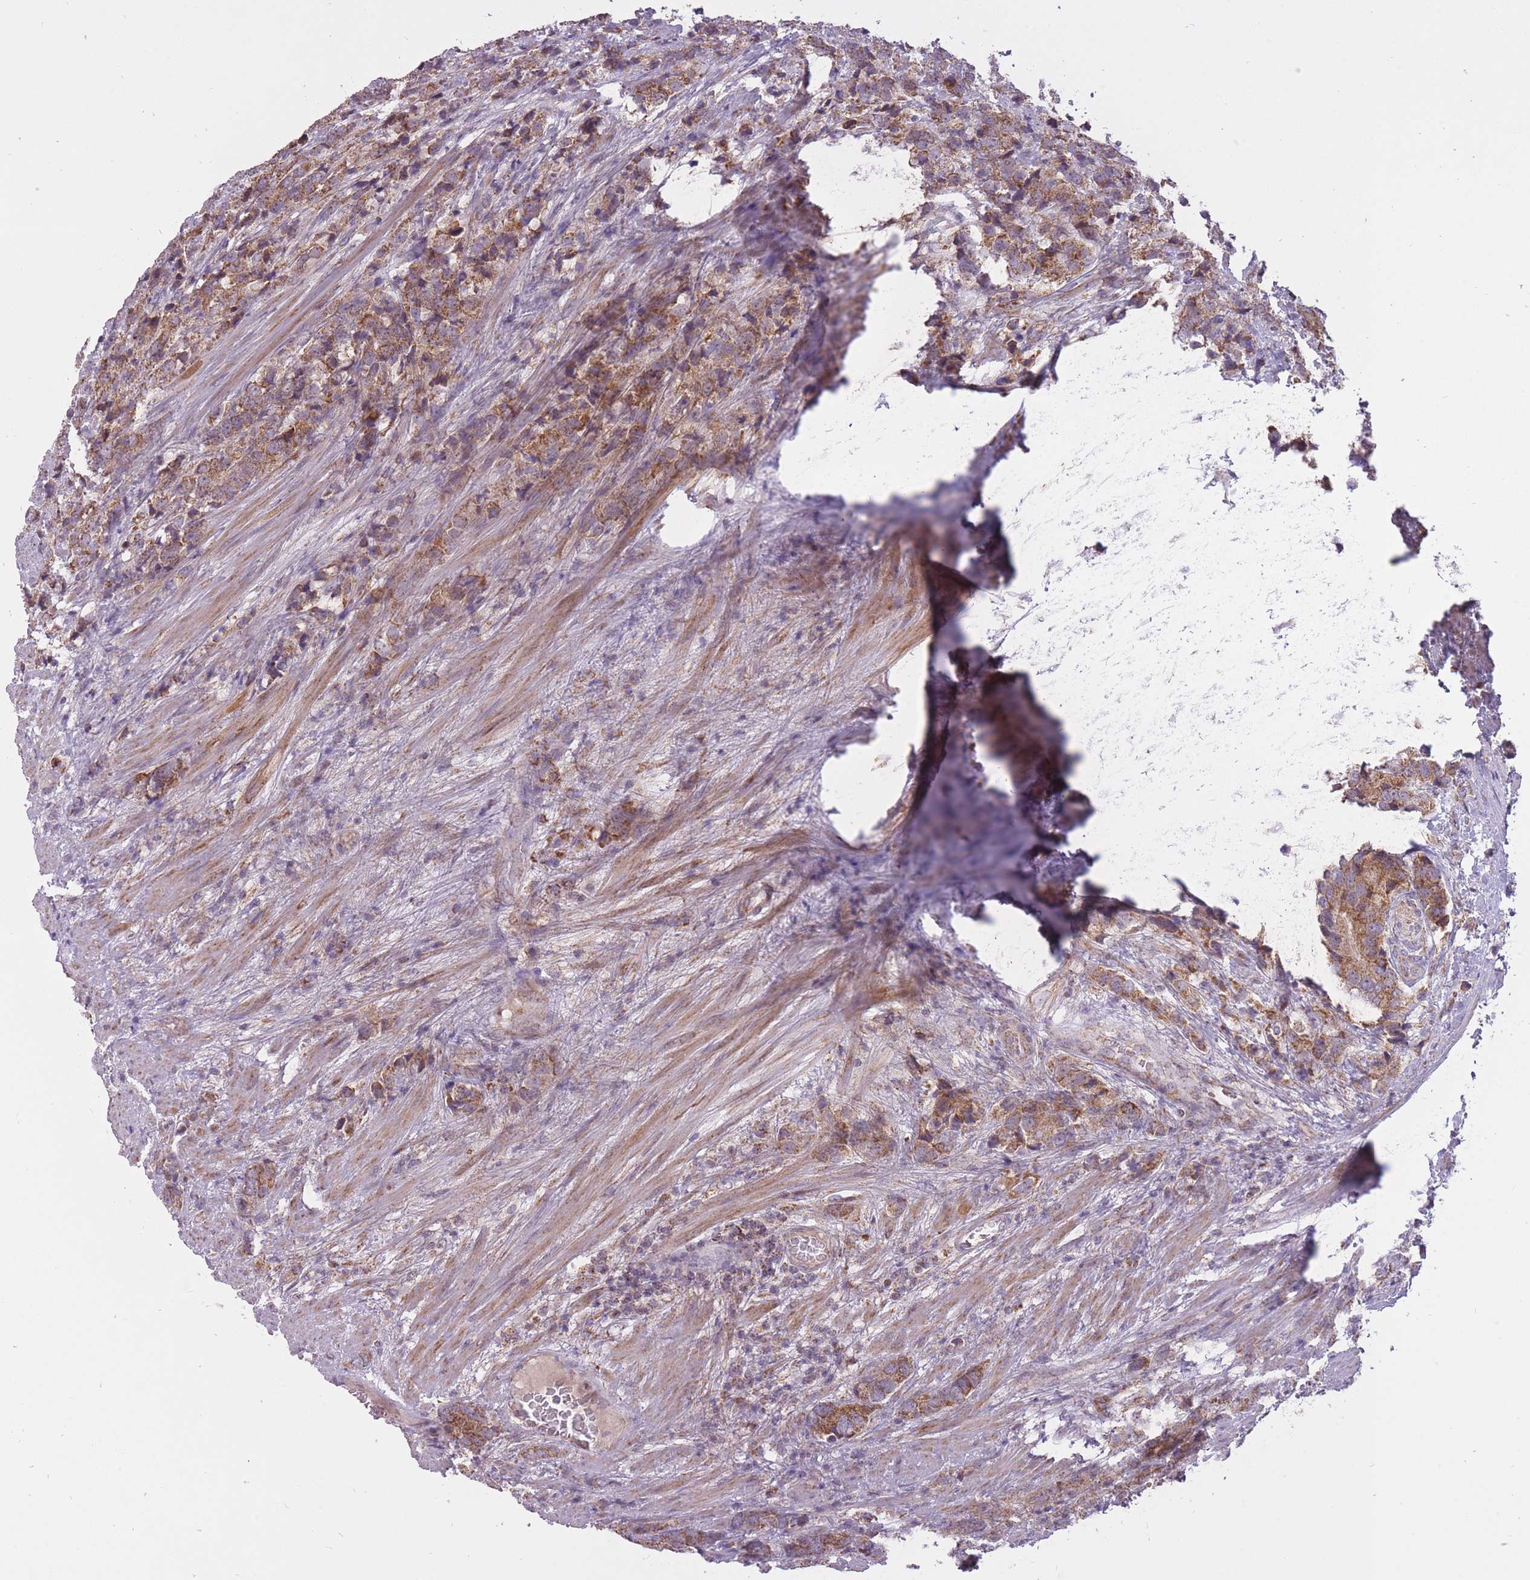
{"staining": {"intensity": "moderate", "quantity": "<25%", "location": "cytoplasmic/membranous"}, "tissue": "prostate cancer", "cell_type": "Tumor cells", "image_type": "cancer", "snomed": [{"axis": "morphology", "description": "Adenocarcinoma, High grade"}, {"axis": "topography", "description": "Prostate"}], "caption": "Brown immunohistochemical staining in human adenocarcinoma (high-grade) (prostate) exhibits moderate cytoplasmic/membranous expression in approximately <25% of tumor cells. (DAB = brown stain, brightfield microscopy at high magnification).", "gene": "LIN7C", "patient": {"sex": "male", "age": 62}}